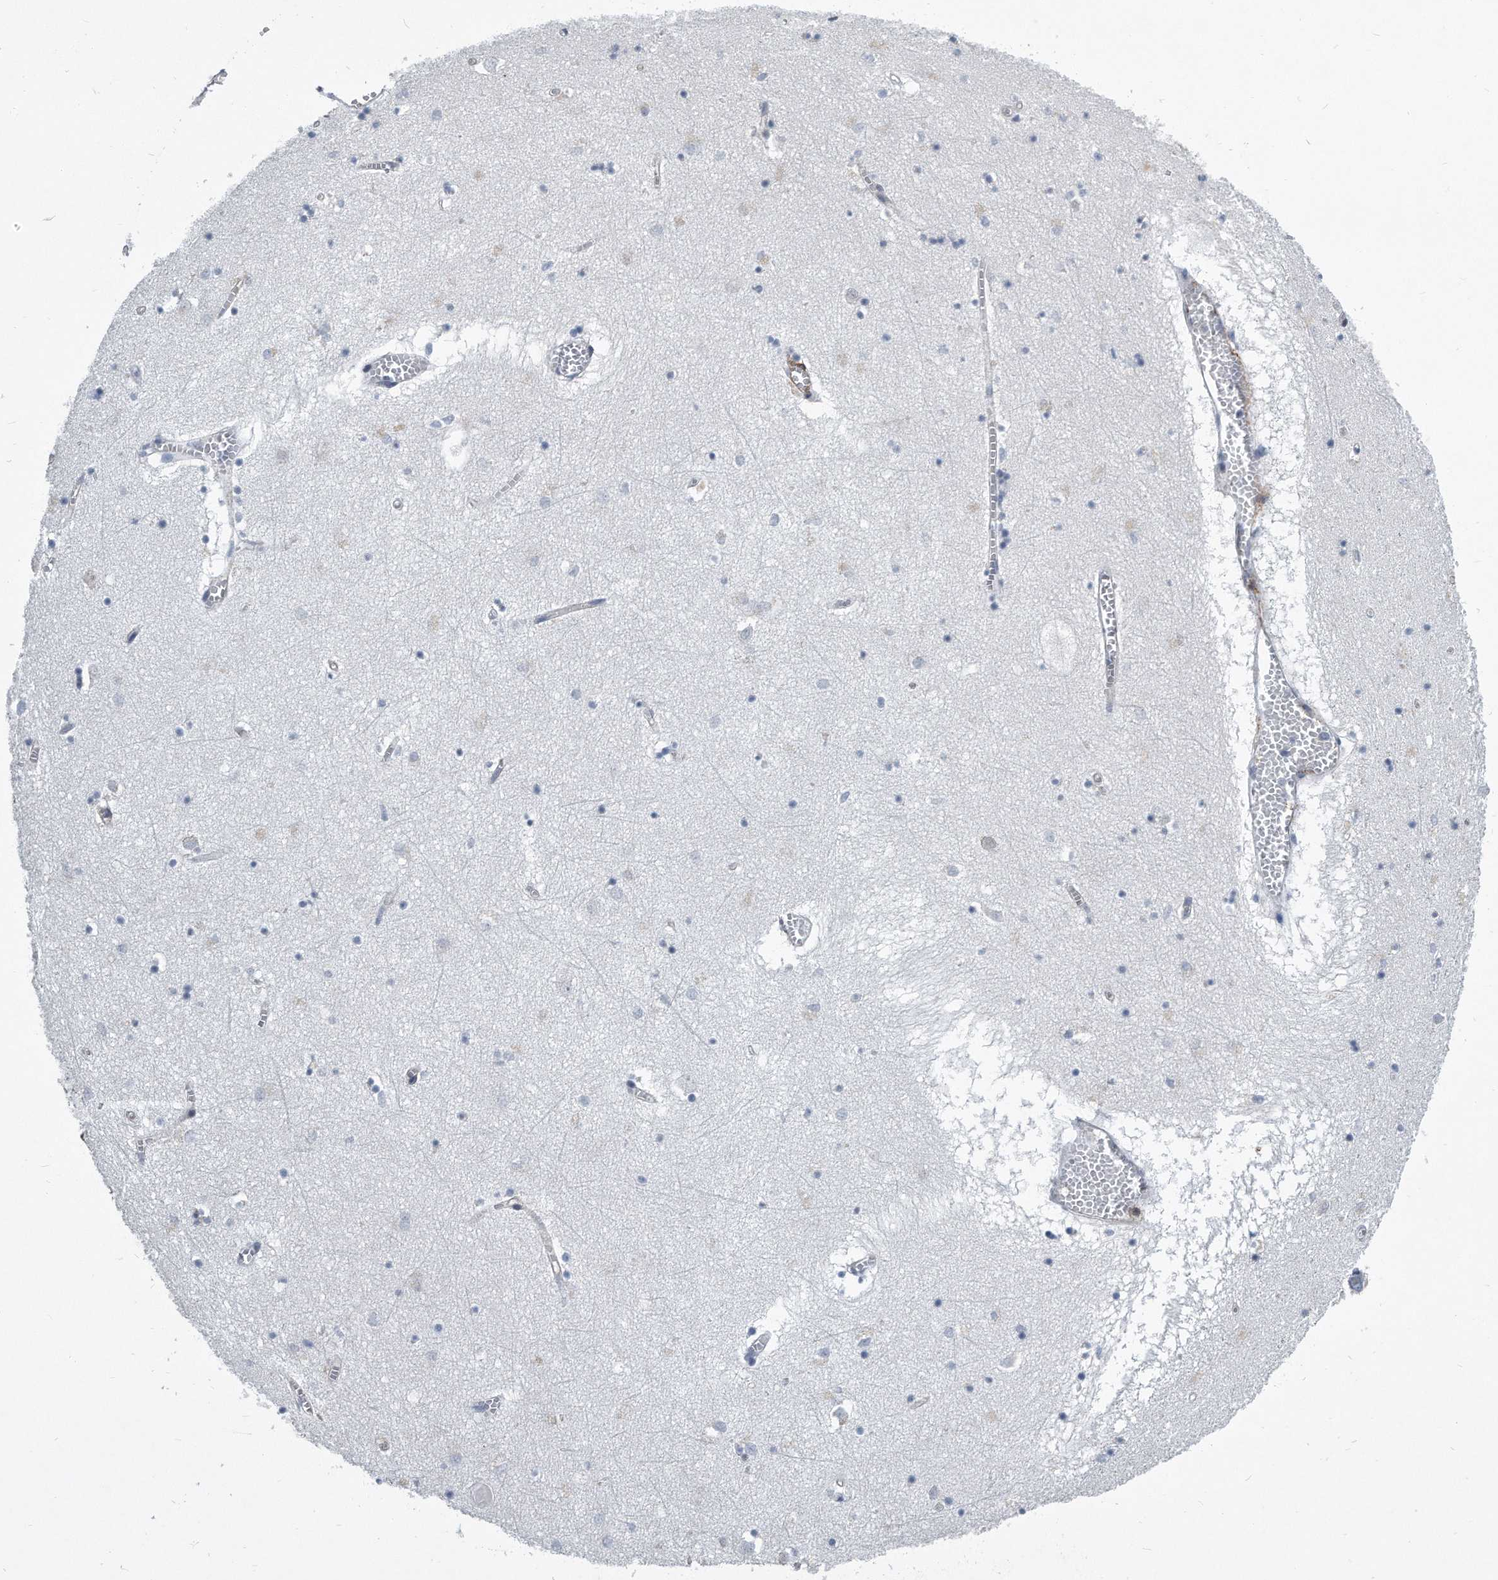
{"staining": {"intensity": "negative", "quantity": "none", "location": "none"}, "tissue": "hippocampus", "cell_type": "Glial cells", "image_type": "normal", "snomed": [{"axis": "morphology", "description": "Normal tissue, NOS"}, {"axis": "topography", "description": "Hippocampus"}], "caption": "Image shows no significant protein positivity in glial cells of unremarkable hippocampus. Brightfield microscopy of immunohistochemistry (IHC) stained with DAB (3,3'-diaminobenzidine) (brown) and hematoxylin (blue), captured at high magnification.", "gene": "EIF2B4", "patient": {"sex": "male", "age": 70}}